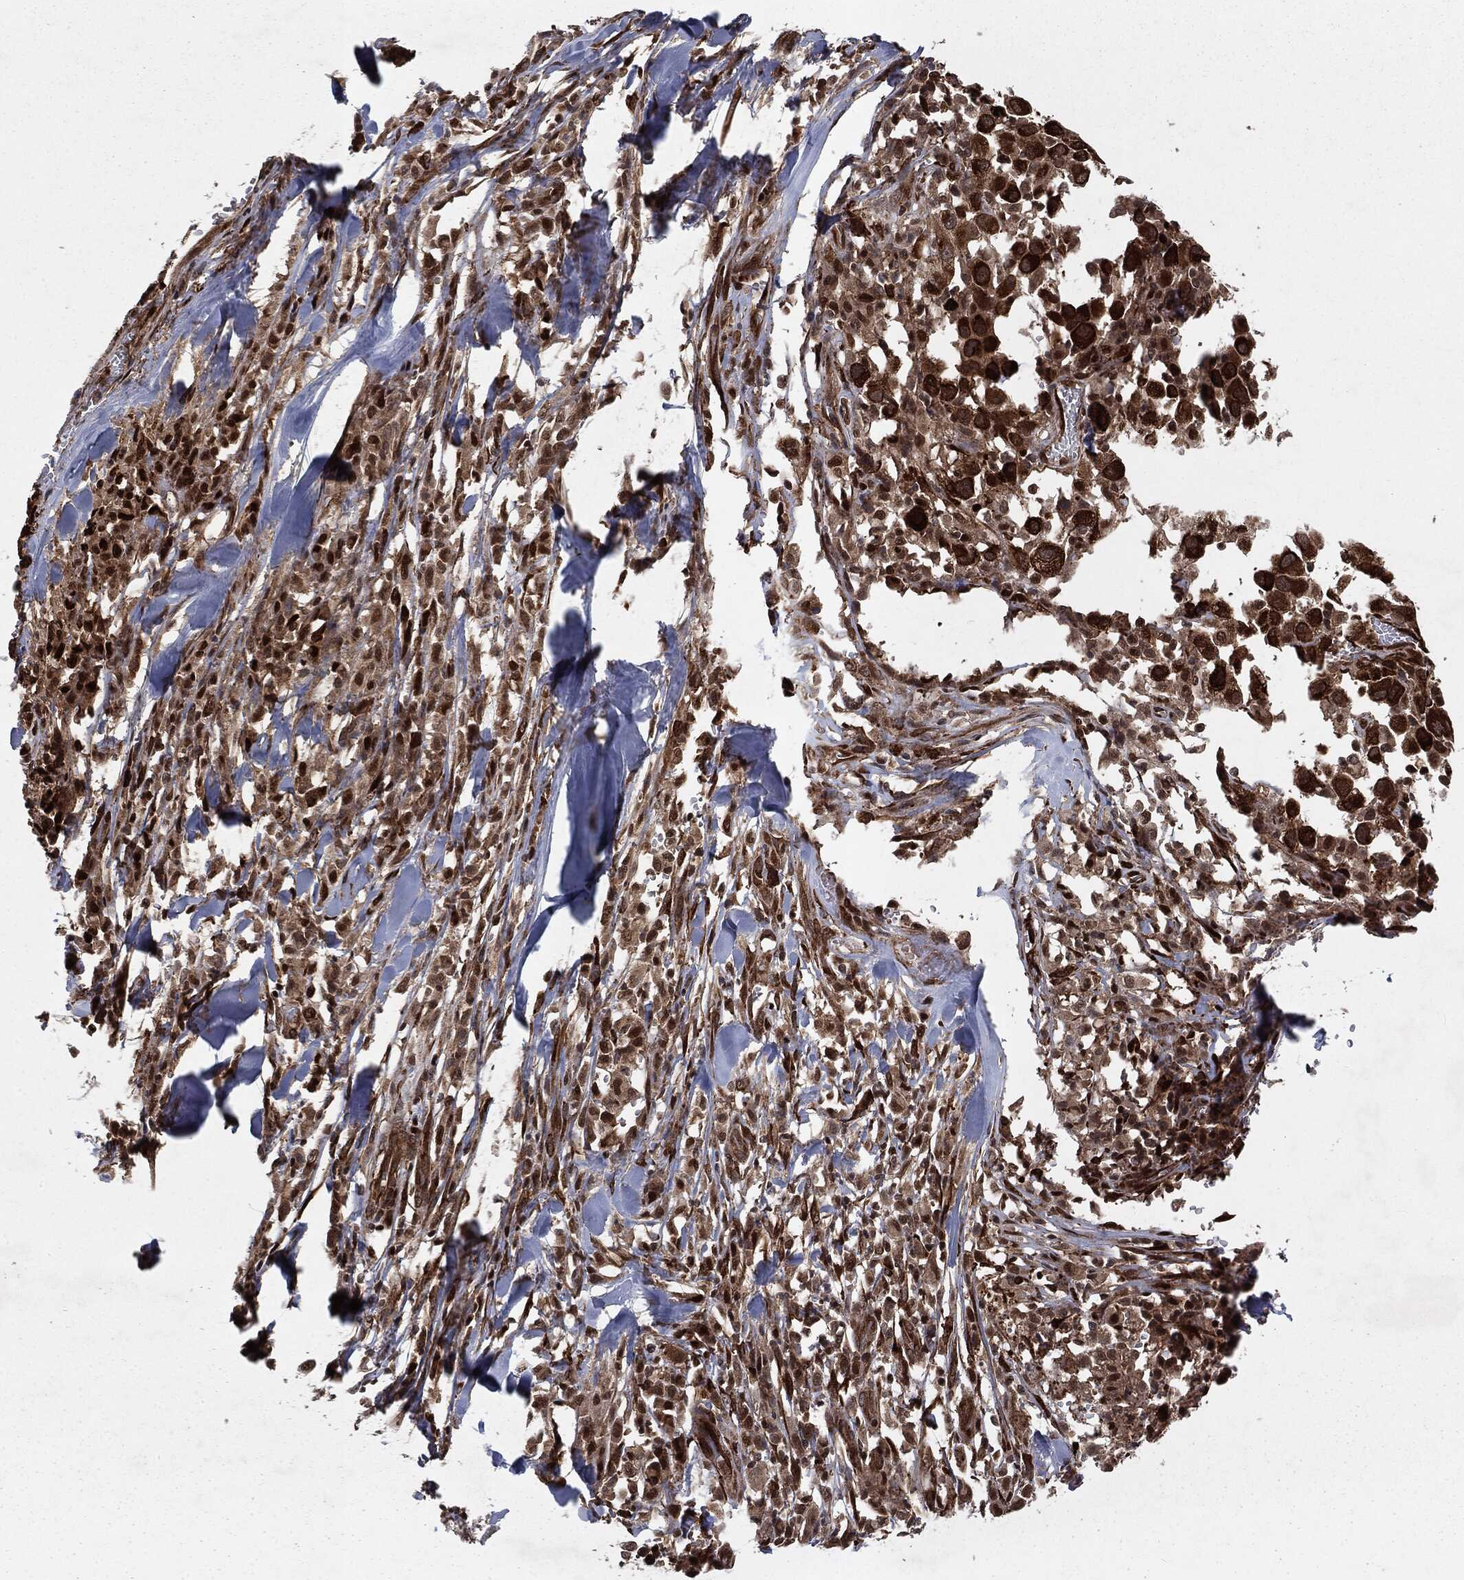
{"staining": {"intensity": "strong", "quantity": ">75%", "location": "cytoplasmic/membranous,nuclear"}, "tissue": "melanoma", "cell_type": "Tumor cells", "image_type": "cancer", "snomed": [{"axis": "morphology", "description": "Malignant melanoma, Metastatic site"}, {"axis": "topography", "description": "Lymph node"}], "caption": "Human malignant melanoma (metastatic site) stained with a brown dye displays strong cytoplasmic/membranous and nuclear positive staining in approximately >75% of tumor cells.", "gene": "RANBP9", "patient": {"sex": "male", "age": 50}}